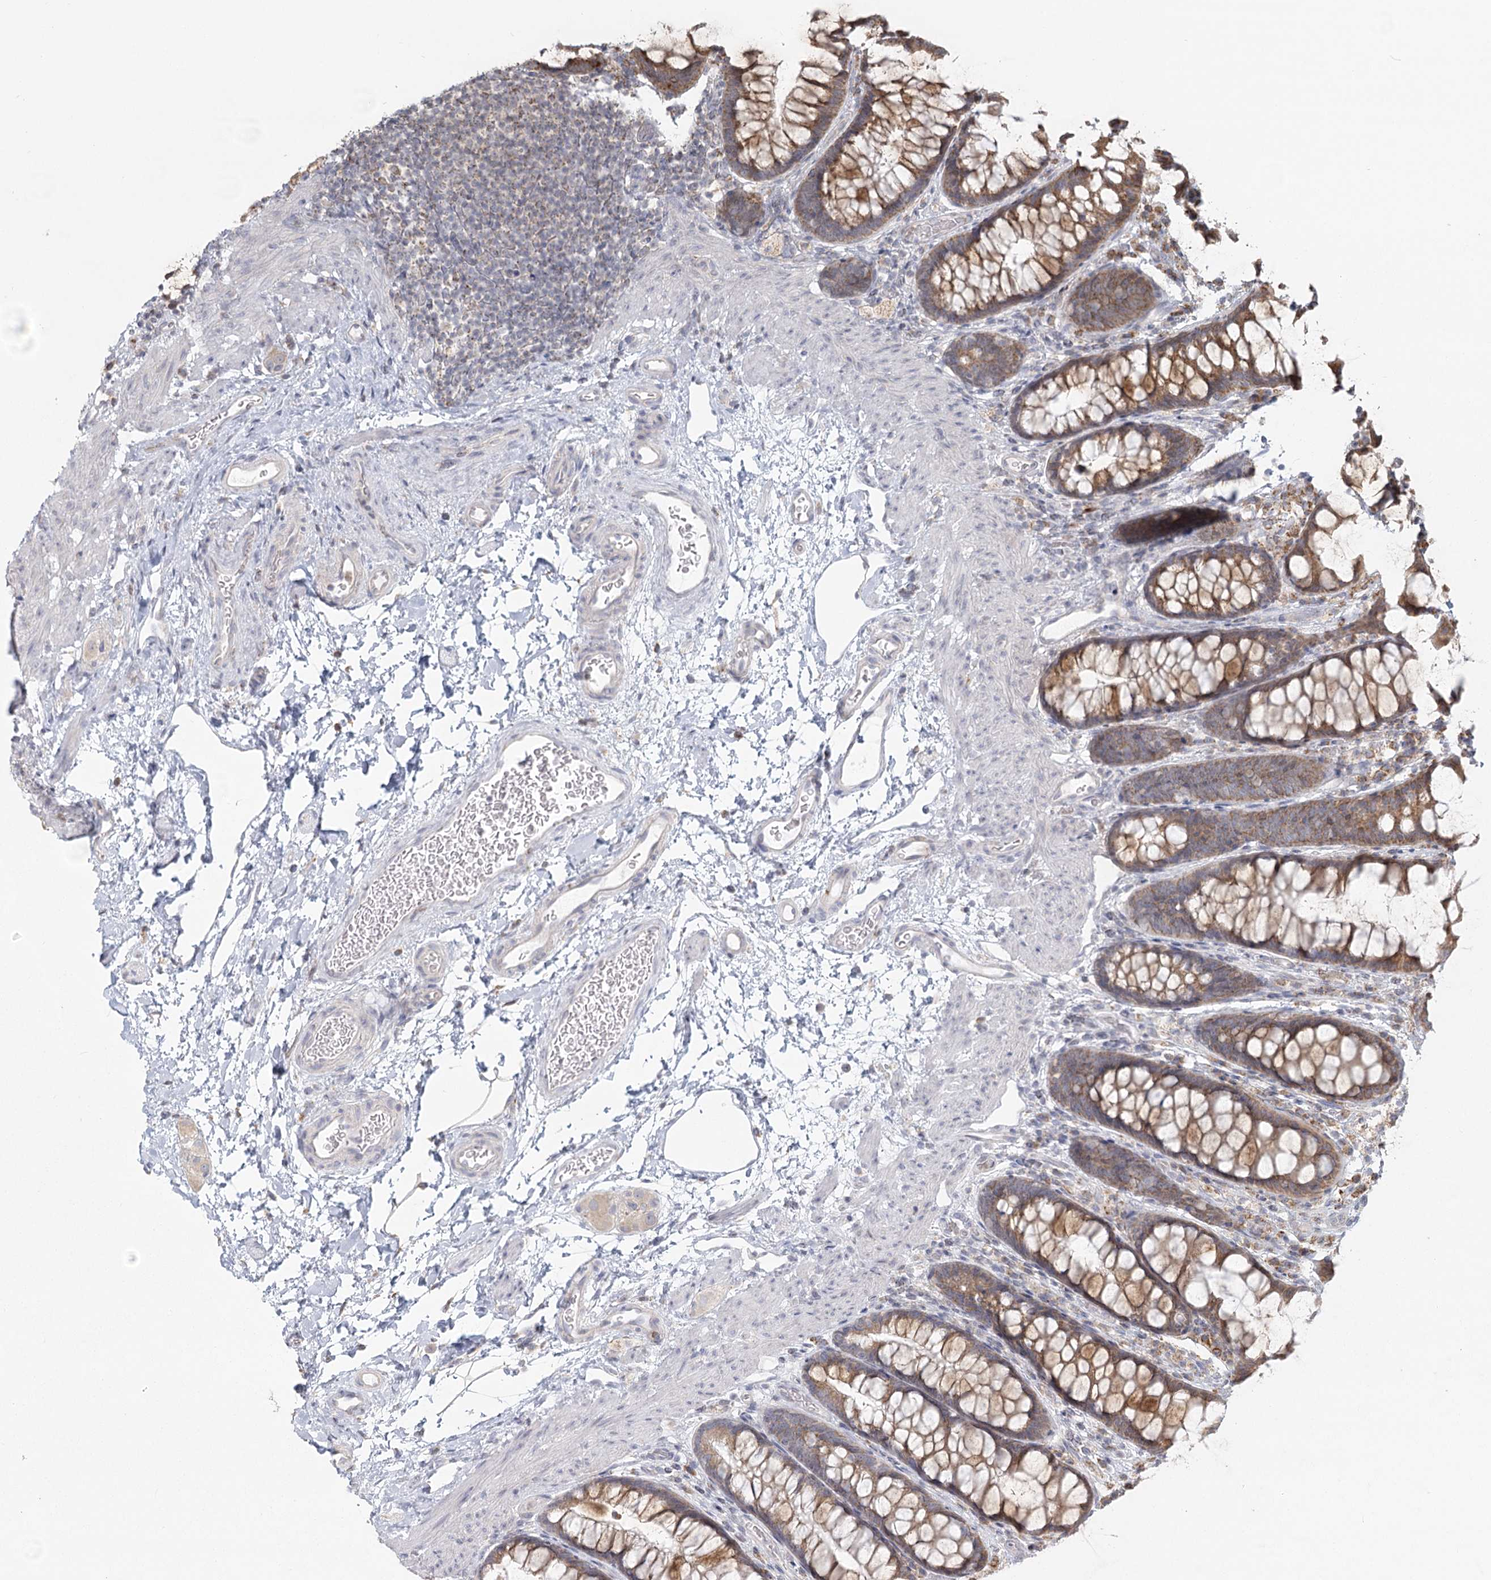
{"staining": {"intensity": "weak", "quantity": "25%-75%", "location": "cytoplasmic/membranous"}, "tissue": "colon", "cell_type": "Endothelial cells", "image_type": "normal", "snomed": [{"axis": "morphology", "description": "Normal tissue, NOS"}, {"axis": "topography", "description": "Colon"}], "caption": "The micrograph shows a brown stain indicating the presence of a protein in the cytoplasmic/membranous of endothelial cells in colon.", "gene": "LACTB", "patient": {"sex": "female", "age": 62}}